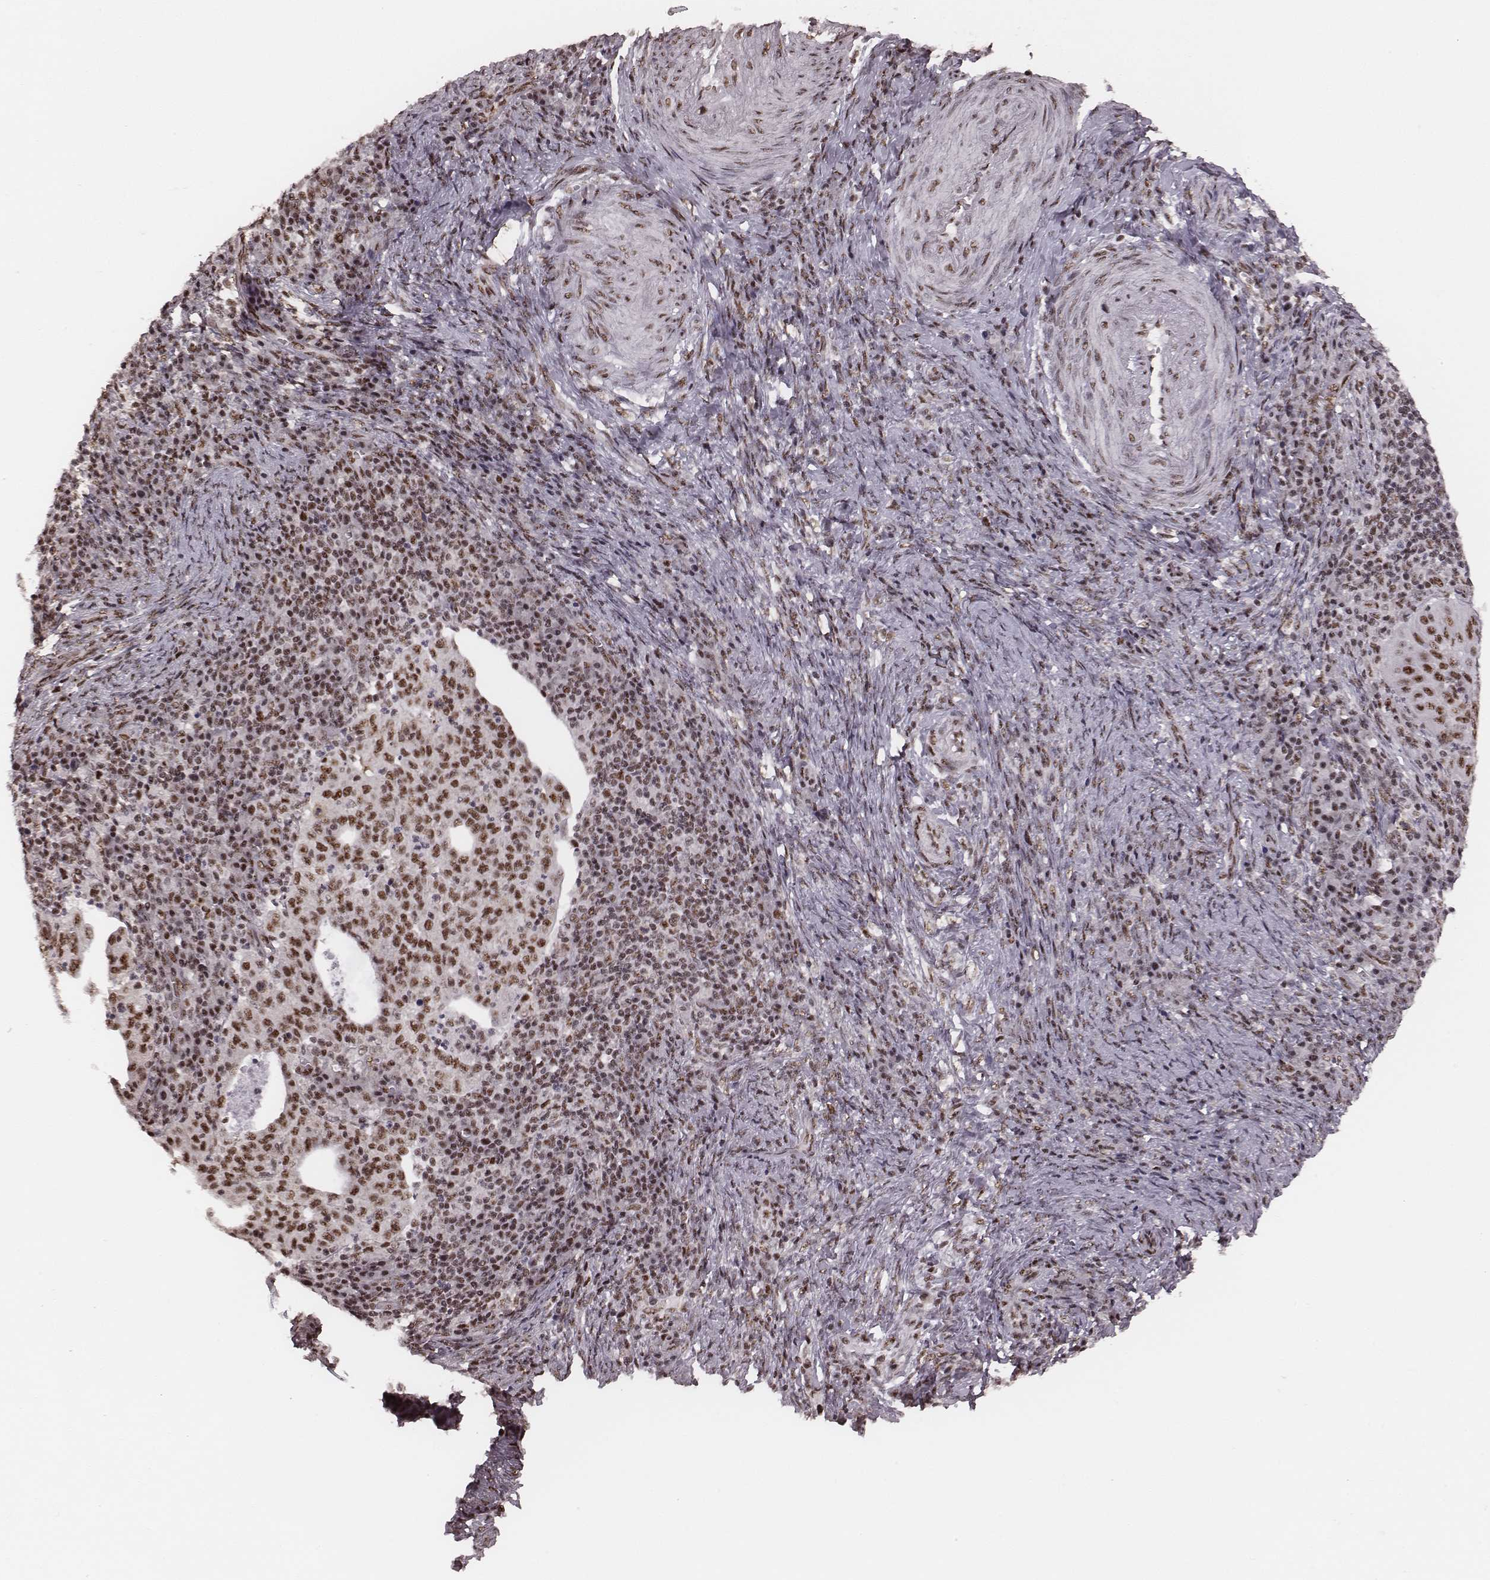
{"staining": {"intensity": "strong", "quantity": ">75%", "location": "nuclear"}, "tissue": "cervical cancer", "cell_type": "Tumor cells", "image_type": "cancer", "snomed": [{"axis": "morphology", "description": "Squamous cell carcinoma, NOS"}, {"axis": "topography", "description": "Cervix"}], "caption": "Immunohistochemical staining of squamous cell carcinoma (cervical) demonstrates high levels of strong nuclear protein expression in about >75% of tumor cells.", "gene": "LUC7L", "patient": {"sex": "female", "age": 39}}